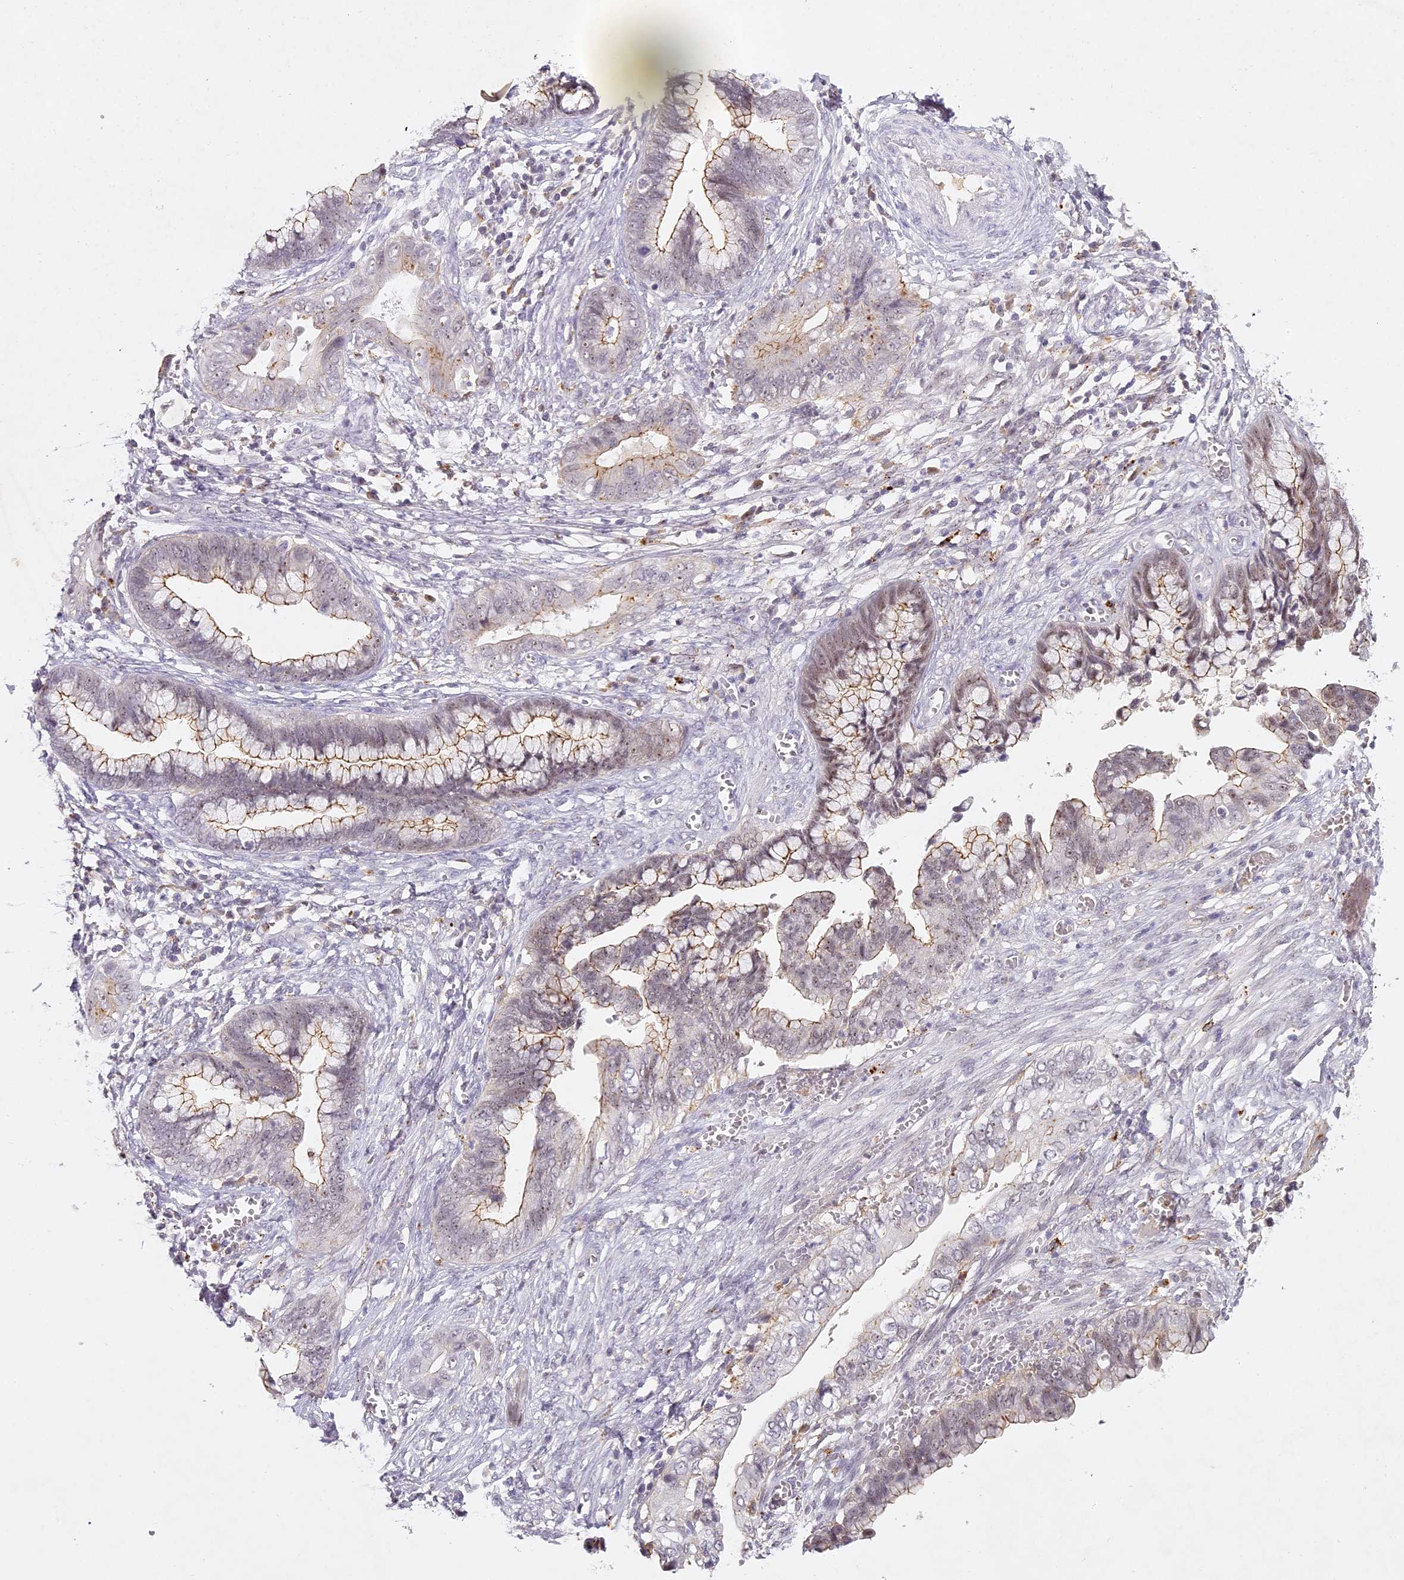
{"staining": {"intensity": "moderate", "quantity": "25%-75%", "location": "cytoplasmic/membranous,nuclear"}, "tissue": "cervical cancer", "cell_type": "Tumor cells", "image_type": "cancer", "snomed": [{"axis": "morphology", "description": "Adenocarcinoma, NOS"}, {"axis": "topography", "description": "Cervix"}], "caption": "Cervical cancer stained for a protein demonstrates moderate cytoplasmic/membranous and nuclear positivity in tumor cells.", "gene": "ELL3", "patient": {"sex": "female", "age": 44}}